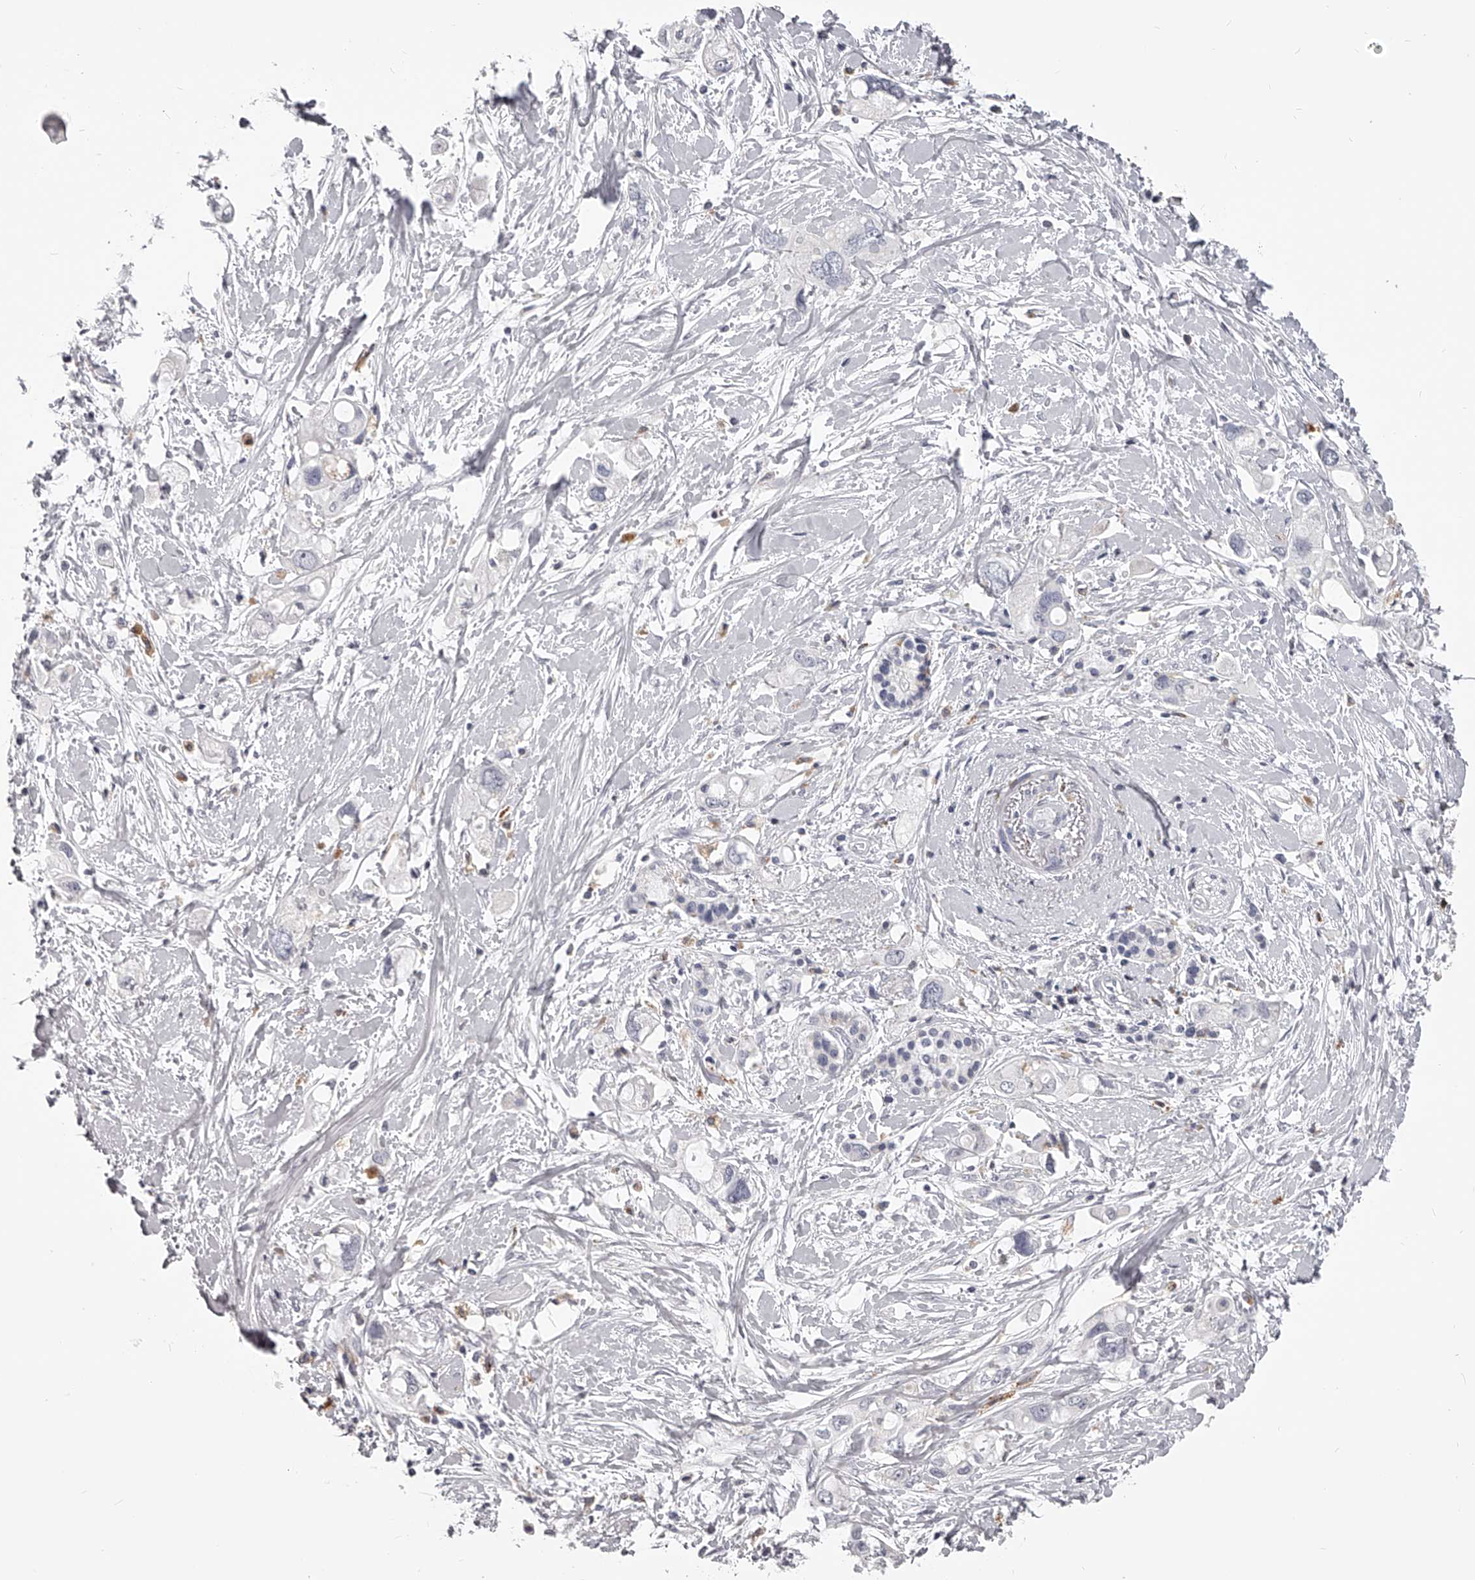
{"staining": {"intensity": "moderate", "quantity": "<25%", "location": "cytoplasmic/membranous"}, "tissue": "pancreatic cancer", "cell_type": "Tumor cells", "image_type": "cancer", "snomed": [{"axis": "morphology", "description": "Adenocarcinoma, NOS"}, {"axis": "topography", "description": "Pancreas"}], "caption": "A brown stain labels moderate cytoplasmic/membranous positivity of a protein in human adenocarcinoma (pancreatic) tumor cells.", "gene": "DMRT1", "patient": {"sex": "female", "age": 56}}